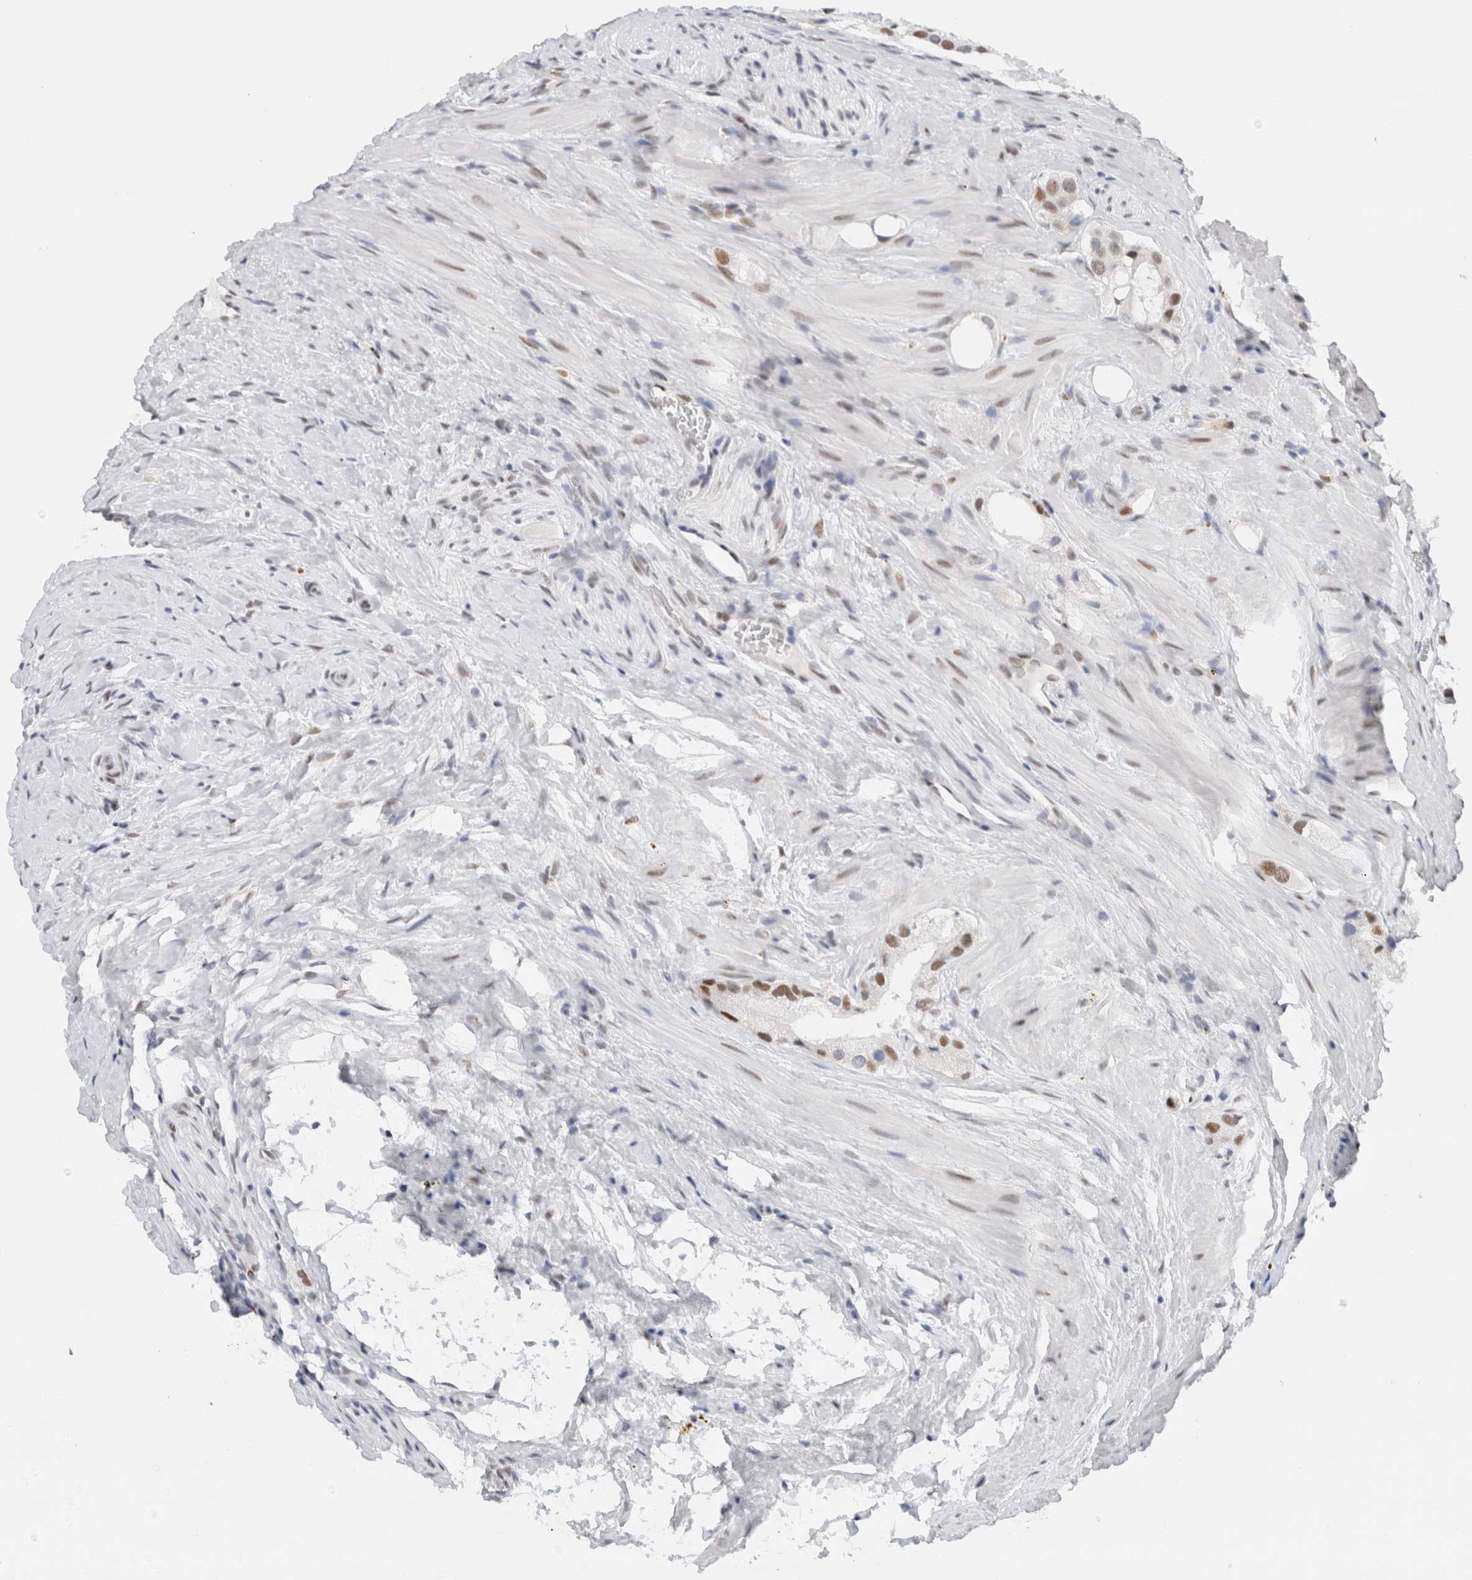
{"staining": {"intensity": "moderate", "quantity": ">75%", "location": "nuclear"}, "tissue": "prostate cancer", "cell_type": "Tumor cells", "image_type": "cancer", "snomed": [{"axis": "morphology", "description": "Adenocarcinoma, High grade"}, {"axis": "topography", "description": "Prostate"}], "caption": "Immunohistochemical staining of high-grade adenocarcinoma (prostate) shows medium levels of moderate nuclear positivity in about >75% of tumor cells. The protein is shown in brown color, while the nuclei are stained blue.", "gene": "COPS7A", "patient": {"sex": "male", "age": 63}}